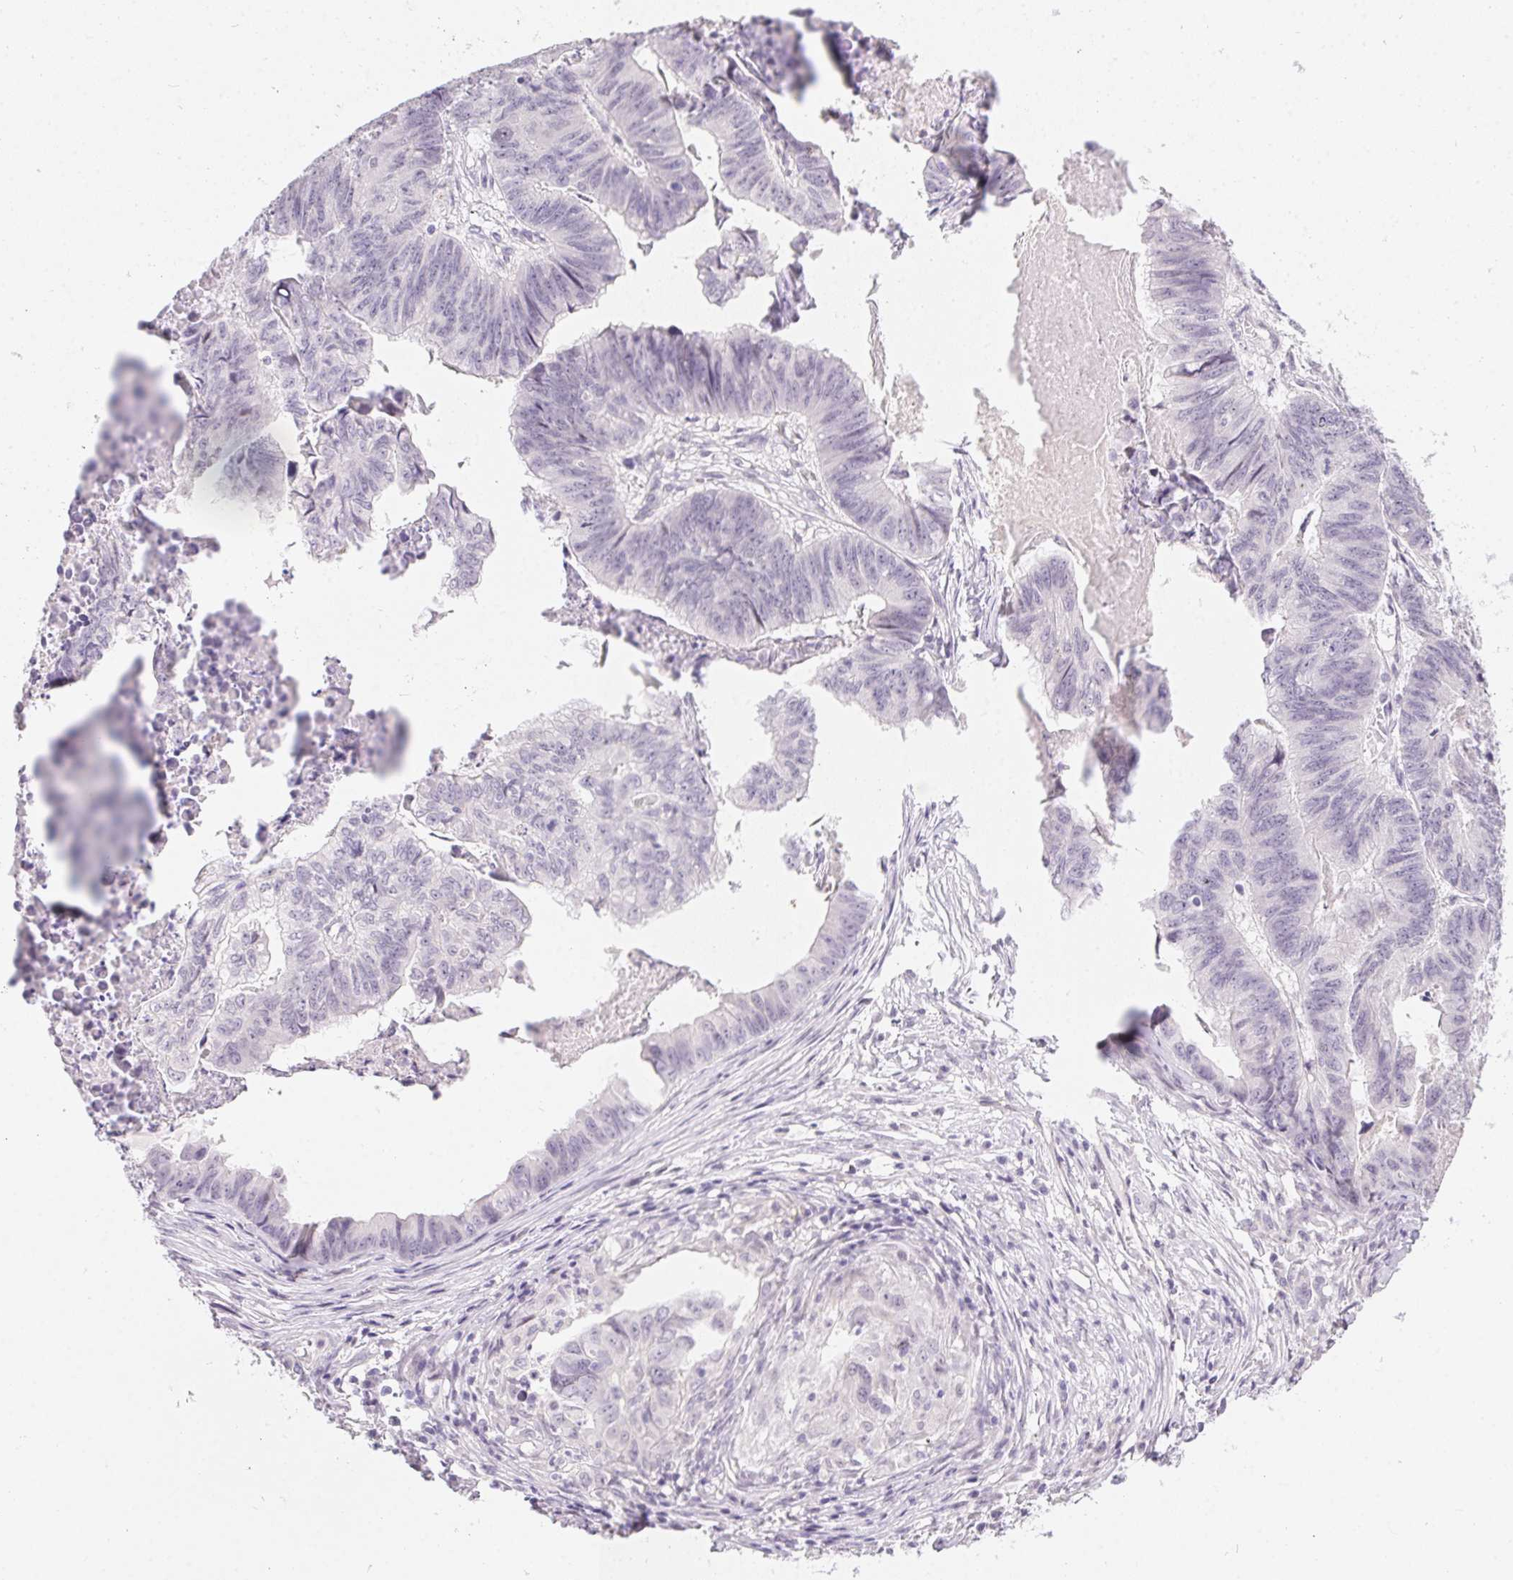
{"staining": {"intensity": "negative", "quantity": "none", "location": "none"}, "tissue": "stomach cancer", "cell_type": "Tumor cells", "image_type": "cancer", "snomed": [{"axis": "morphology", "description": "Adenocarcinoma, NOS"}, {"axis": "topography", "description": "Stomach, lower"}], "caption": "This is a histopathology image of immunohistochemistry (IHC) staining of stomach adenocarcinoma, which shows no expression in tumor cells. (DAB (3,3'-diaminobenzidine) IHC, high magnification).", "gene": "MORC1", "patient": {"sex": "male", "age": 77}}